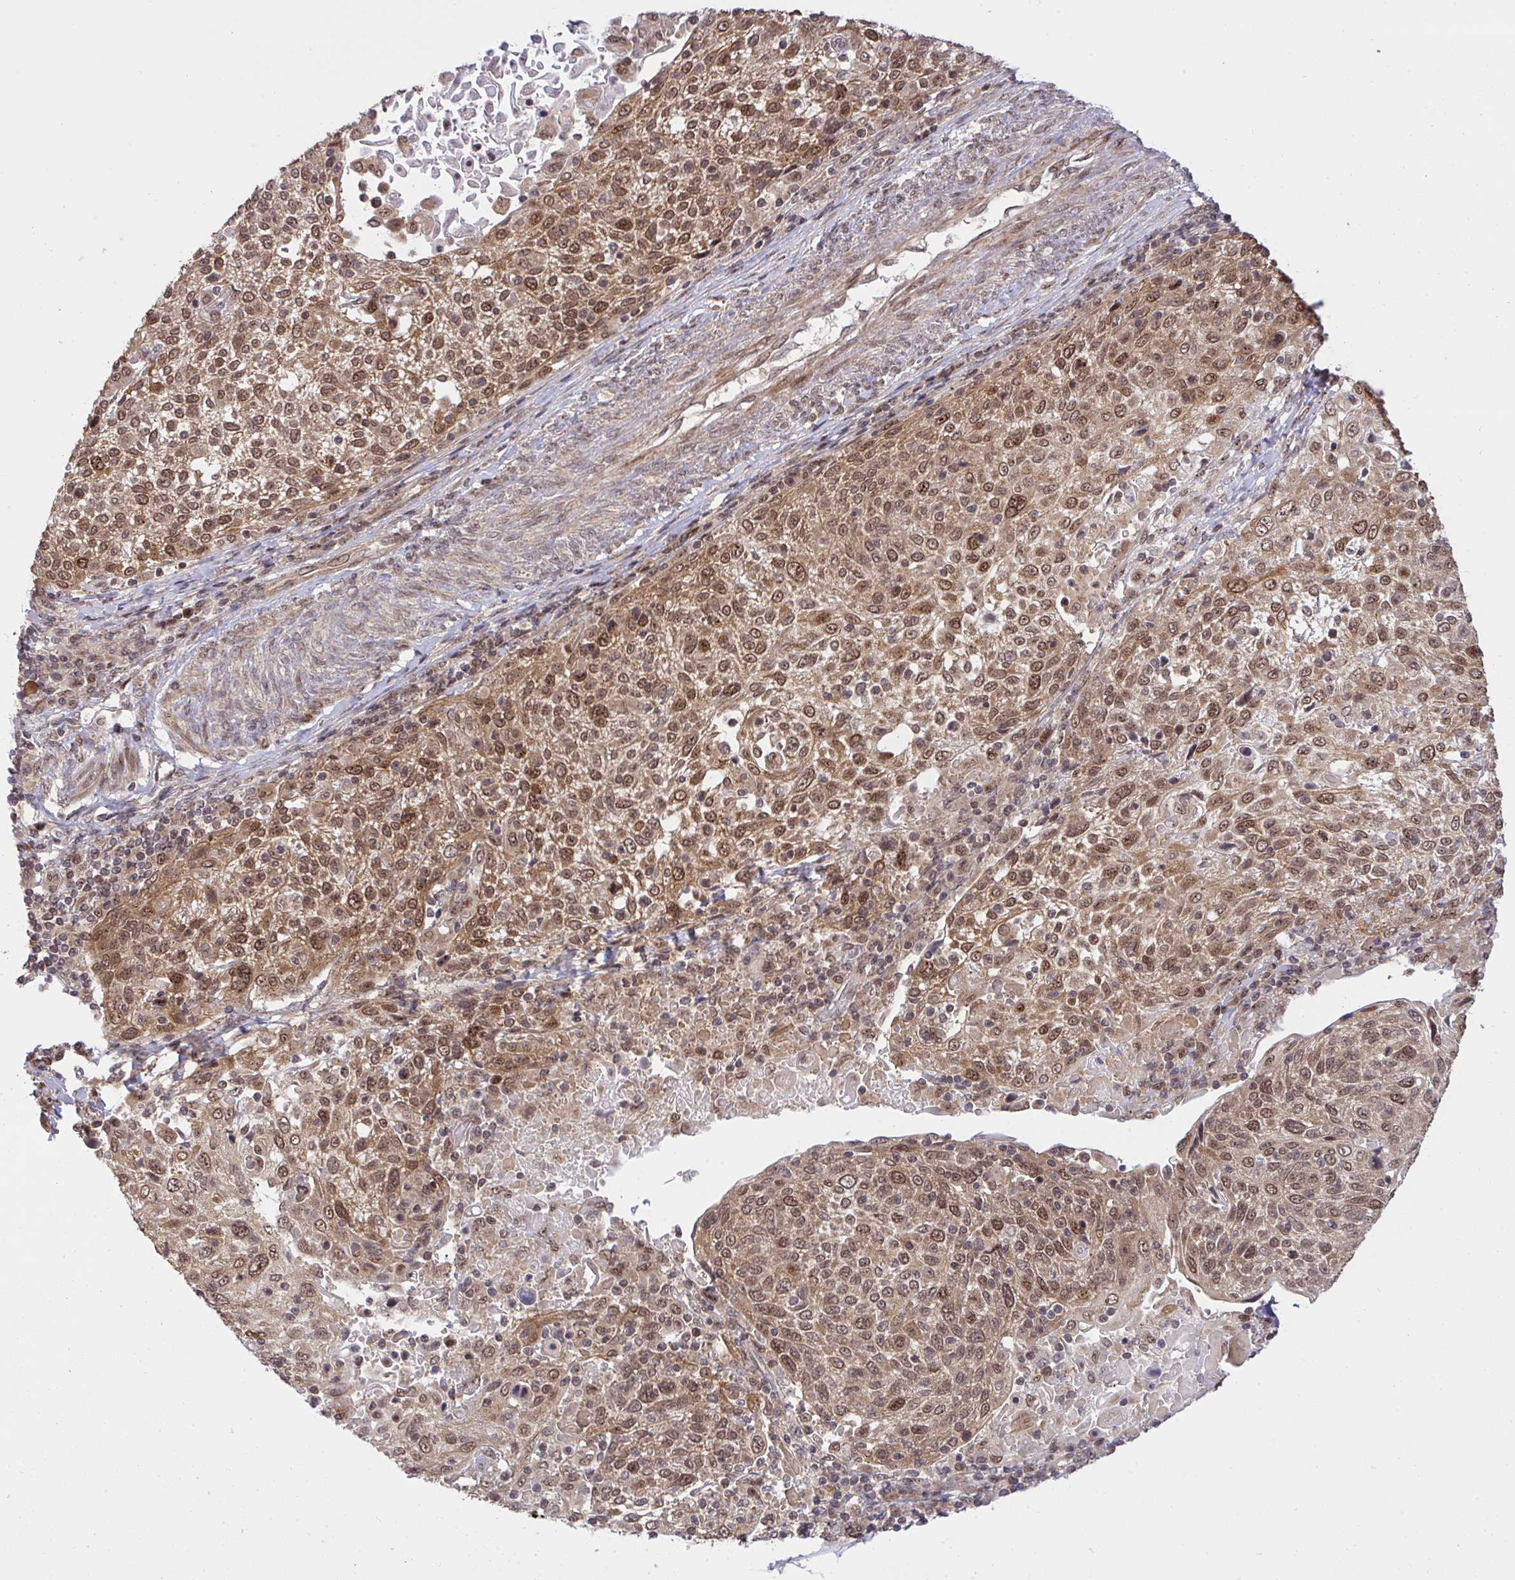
{"staining": {"intensity": "moderate", "quantity": ">75%", "location": "cytoplasmic/membranous,nuclear"}, "tissue": "cervical cancer", "cell_type": "Tumor cells", "image_type": "cancer", "snomed": [{"axis": "morphology", "description": "Squamous cell carcinoma, NOS"}, {"axis": "topography", "description": "Cervix"}], "caption": "Protein expression by IHC demonstrates moderate cytoplasmic/membranous and nuclear staining in about >75% of tumor cells in squamous cell carcinoma (cervical).", "gene": "ERI1", "patient": {"sex": "female", "age": 61}}